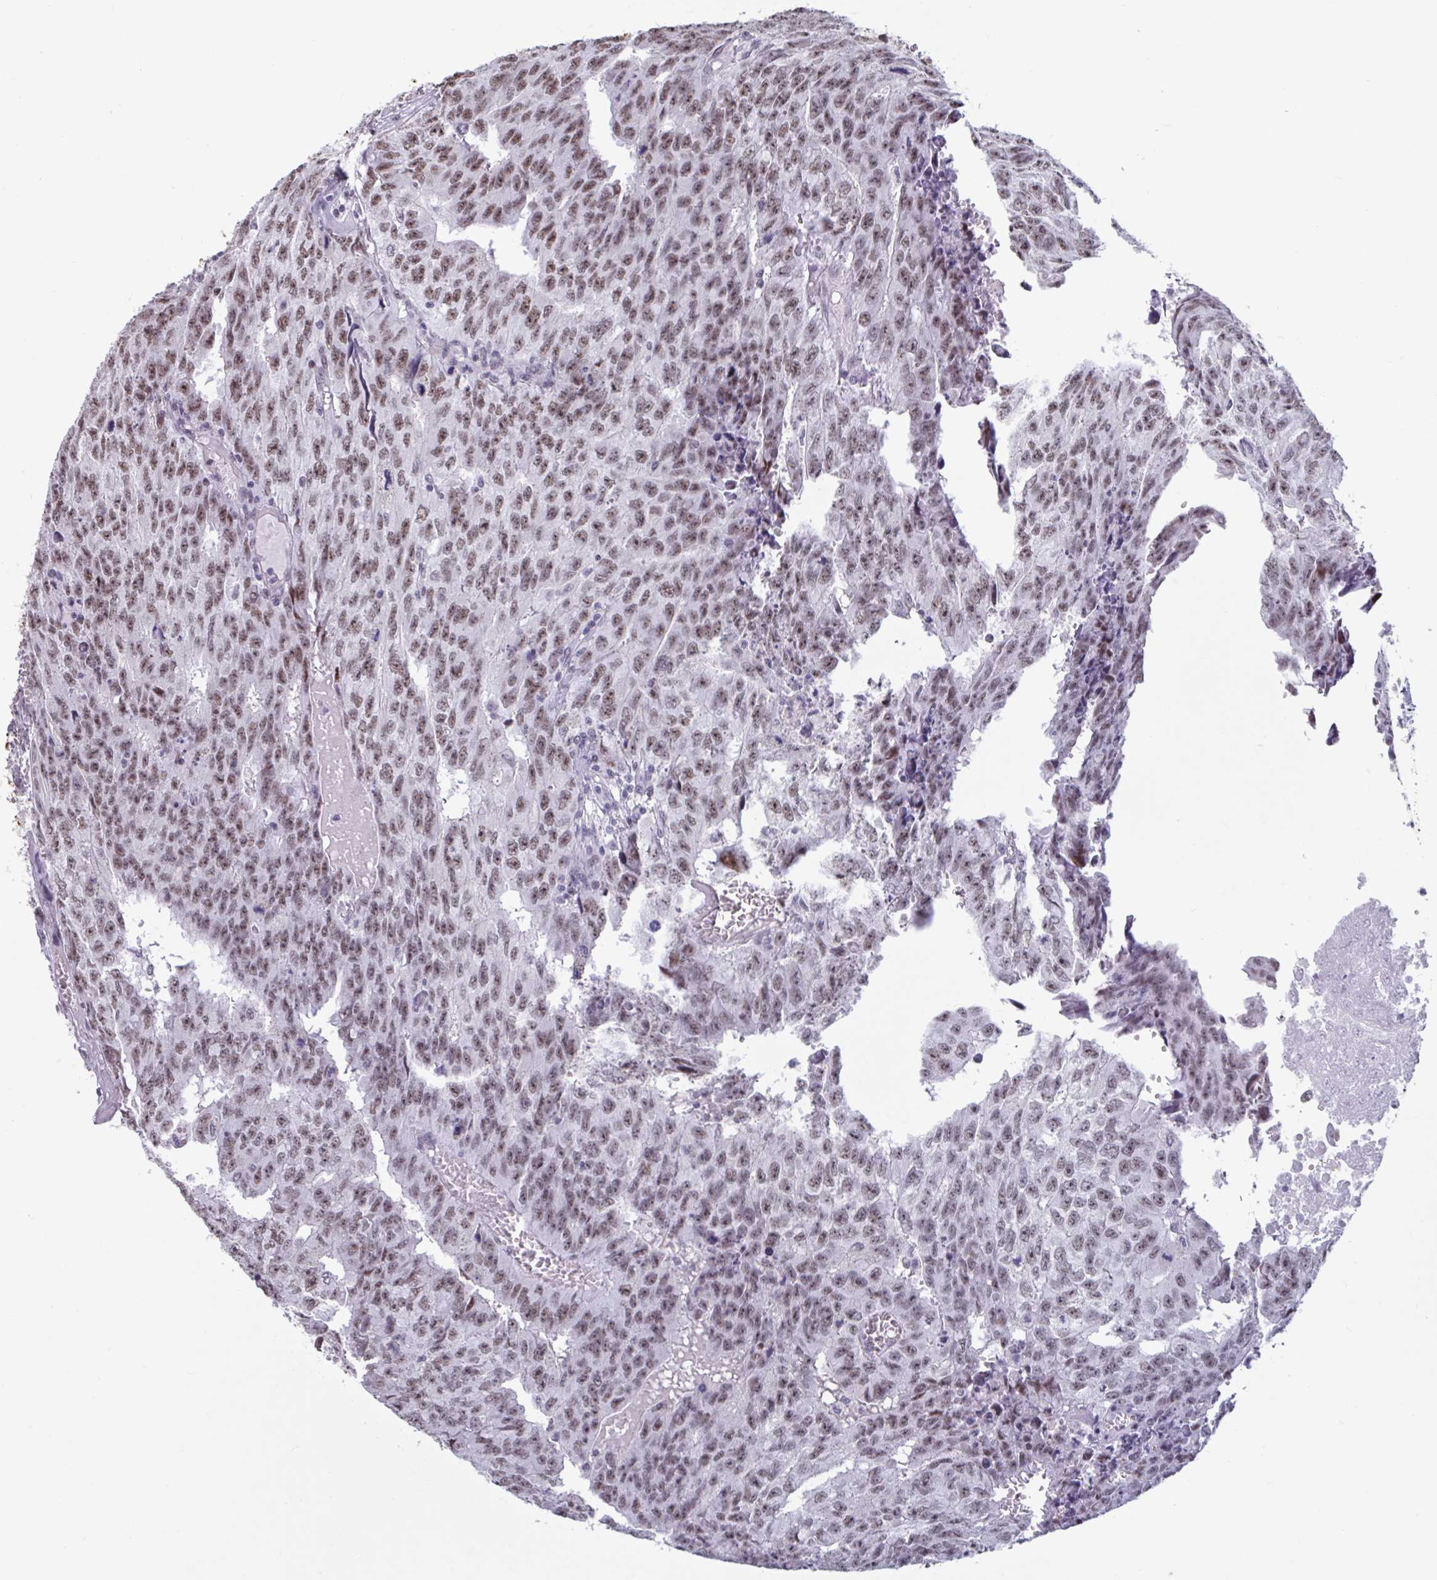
{"staining": {"intensity": "moderate", "quantity": ">75%", "location": "nuclear"}, "tissue": "testis cancer", "cell_type": "Tumor cells", "image_type": "cancer", "snomed": [{"axis": "morphology", "description": "Carcinoma, Embryonal, NOS"}, {"axis": "morphology", "description": "Teratoma, malignant, NOS"}, {"axis": "topography", "description": "Testis"}], "caption": "Testis cancer (embryonal carcinoma) stained with immunohistochemistry (IHC) reveals moderate nuclear positivity in approximately >75% of tumor cells.", "gene": "HSD17B6", "patient": {"sex": "male", "age": 24}}